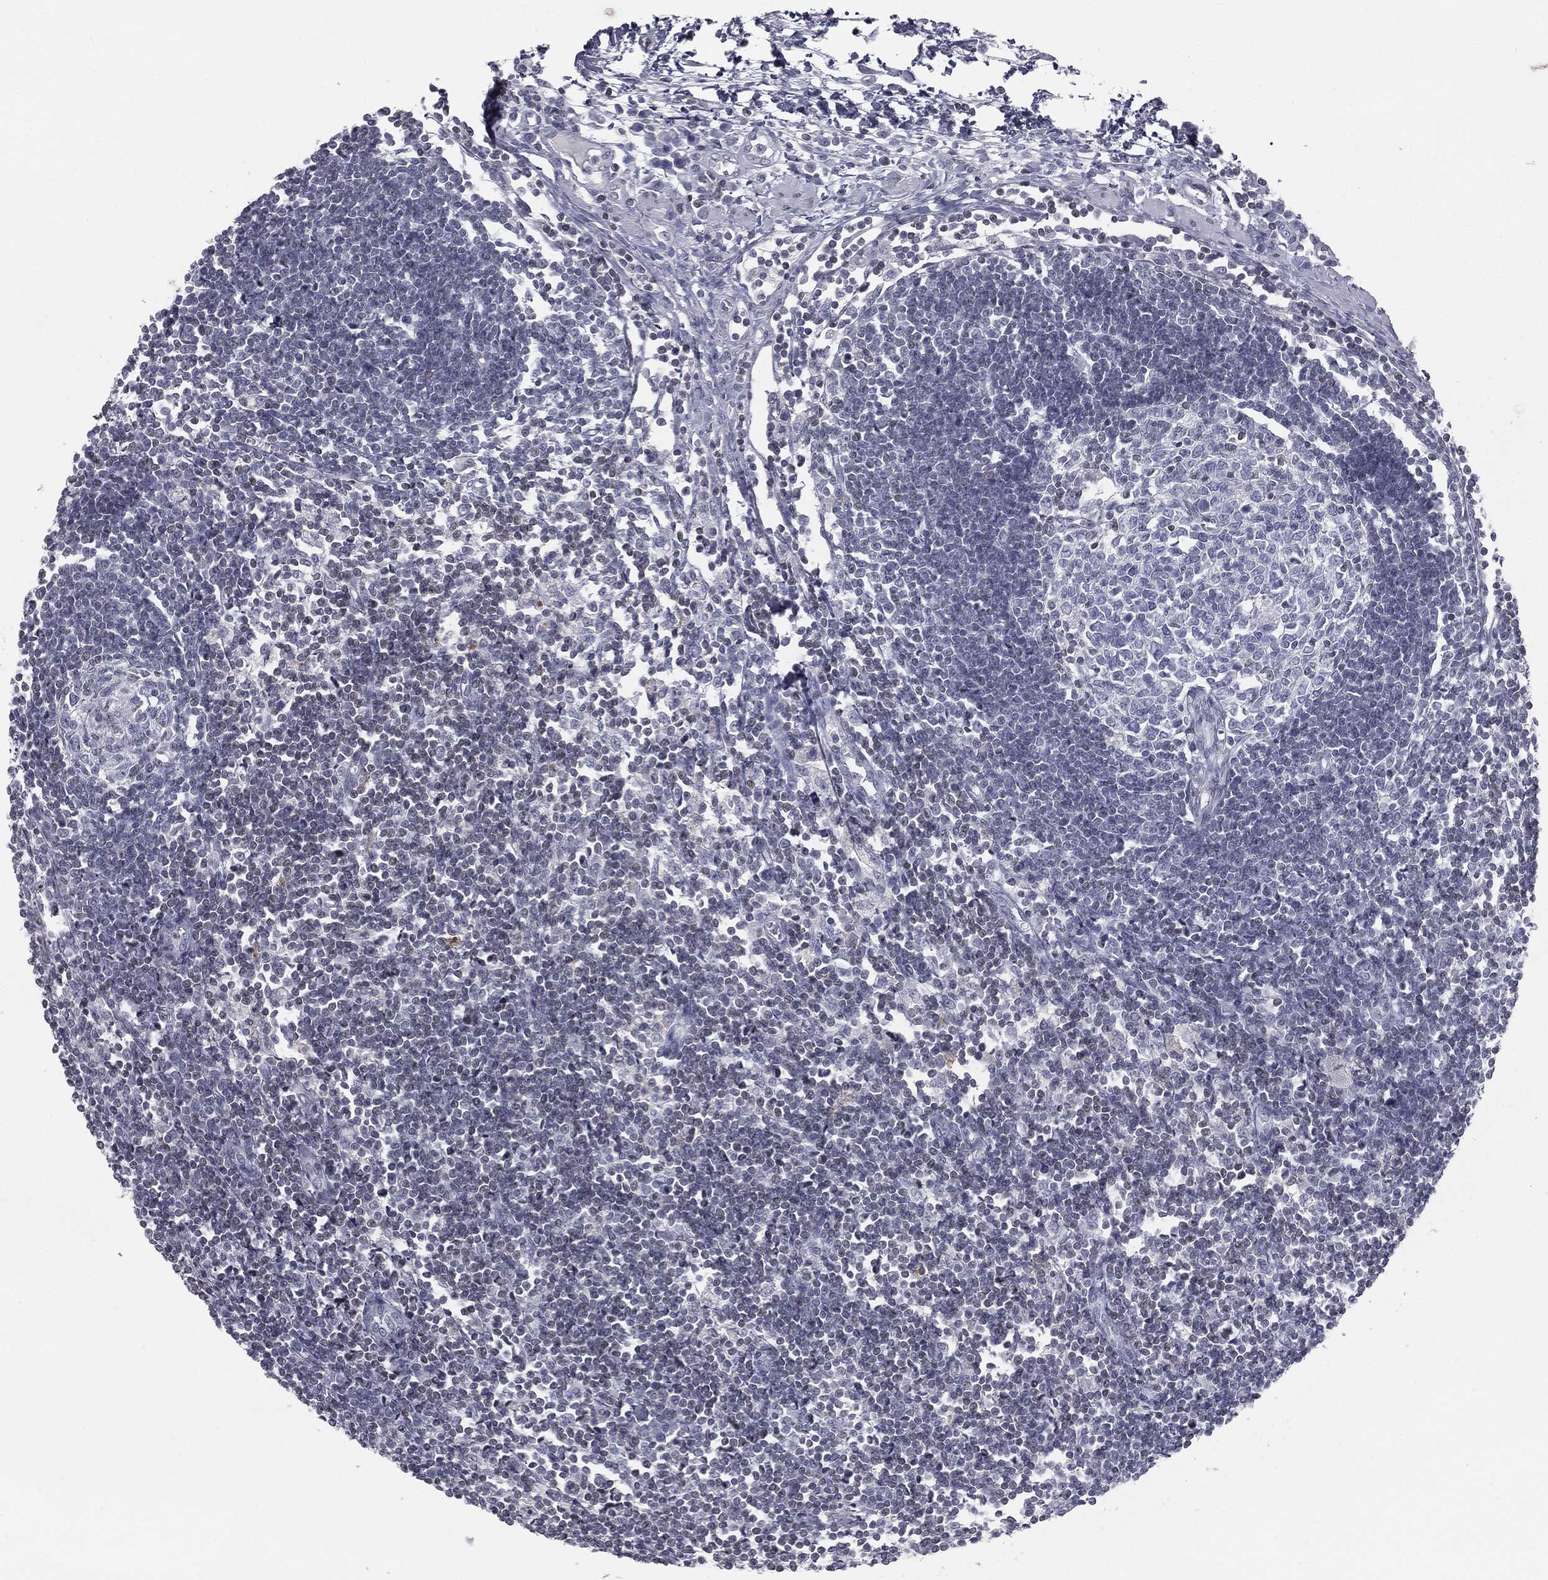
{"staining": {"intensity": "negative", "quantity": "none", "location": "none"}, "tissue": "lymph node", "cell_type": "Germinal center cells", "image_type": "normal", "snomed": [{"axis": "morphology", "description": "Normal tissue, NOS"}, {"axis": "morphology", "description": "Adenocarcinoma, NOS"}, {"axis": "topography", "description": "Lymph node"}, {"axis": "topography", "description": "Pancreas"}], "caption": "Normal lymph node was stained to show a protein in brown. There is no significant staining in germinal center cells. Nuclei are stained in blue.", "gene": "ALDOB", "patient": {"sex": "female", "age": 58}}